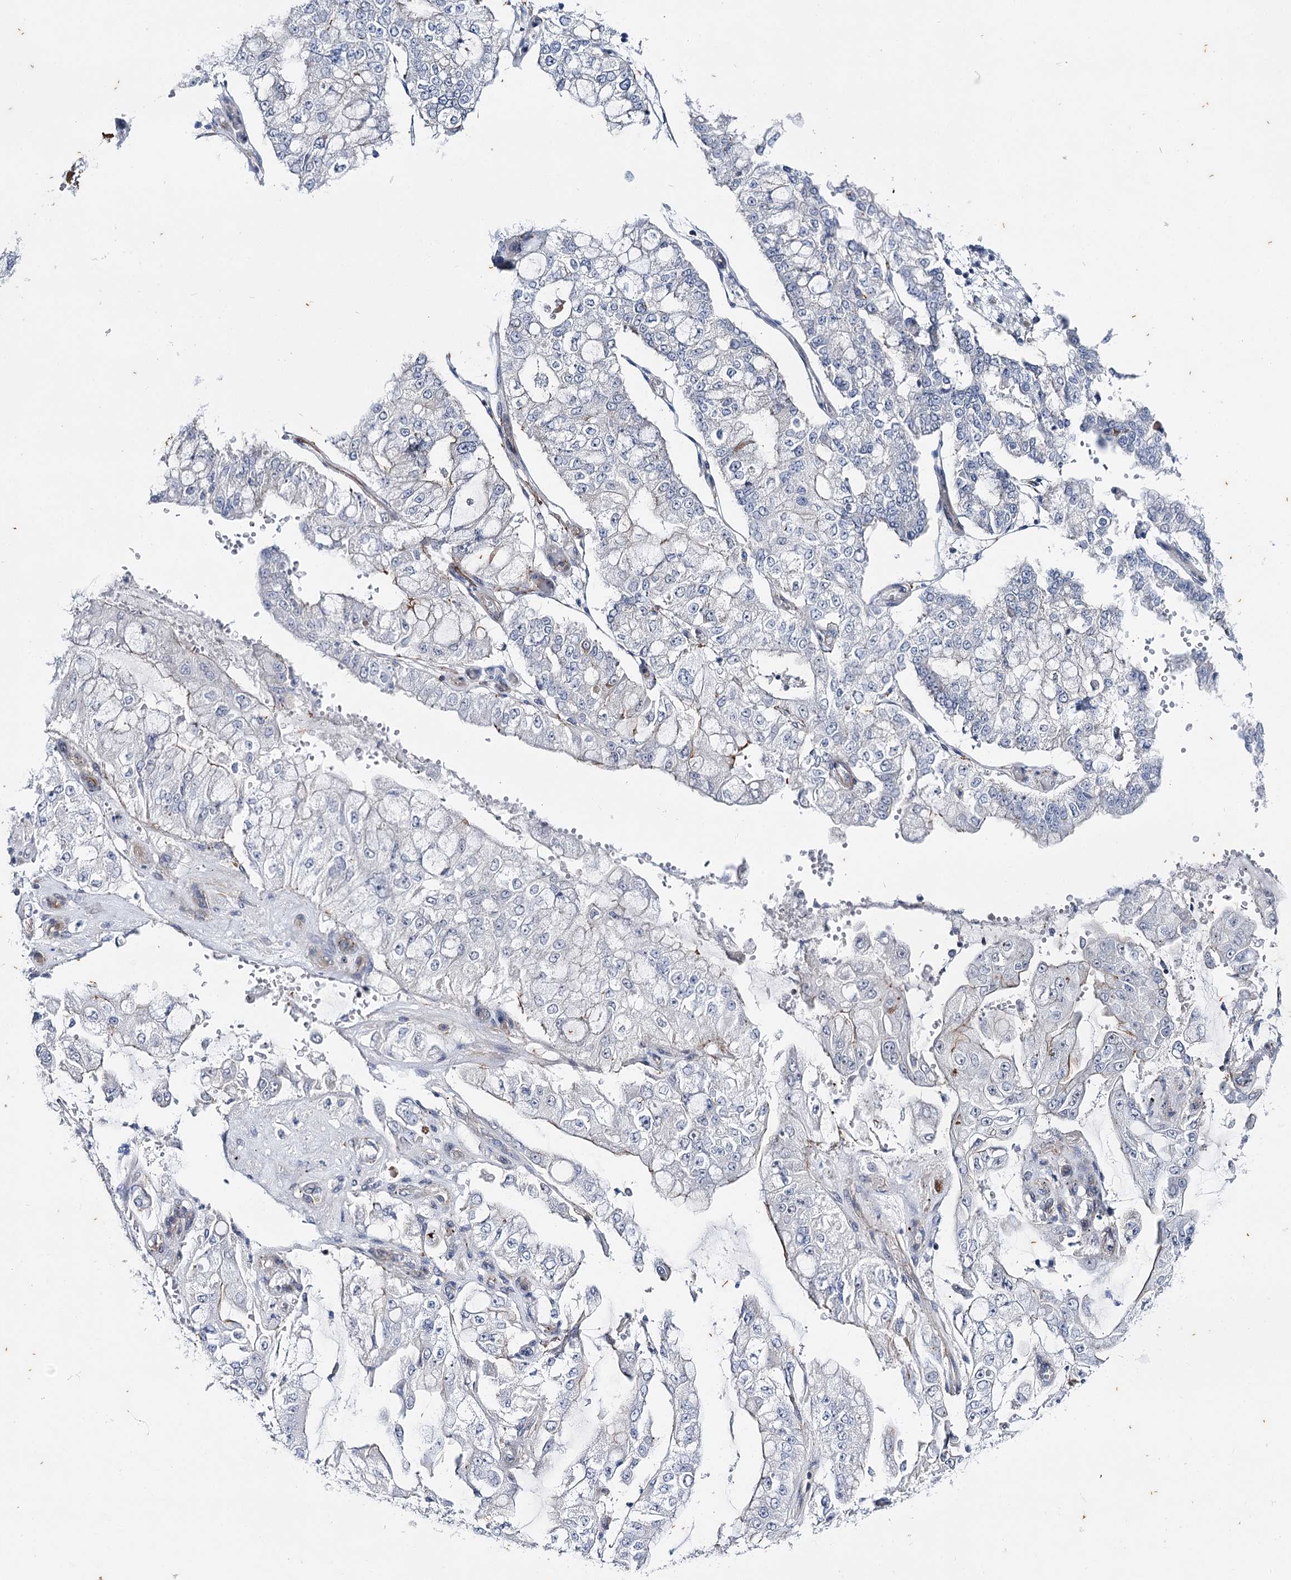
{"staining": {"intensity": "negative", "quantity": "none", "location": "none"}, "tissue": "stomach cancer", "cell_type": "Tumor cells", "image_type": "cancer", "snomed": [{"axis": "morphology", "description": "Adenocarcinoma, NOS"}, {"axis": "topography", "description": "Stomach"}], "caption": "The immunohistochemistry histopathology image has no significant positivity in tumor cells of stomach cancer (adenocarcinoma) tissue.", "gene": "AGXT2", "patient": {"sex": "male", "age": 76}}